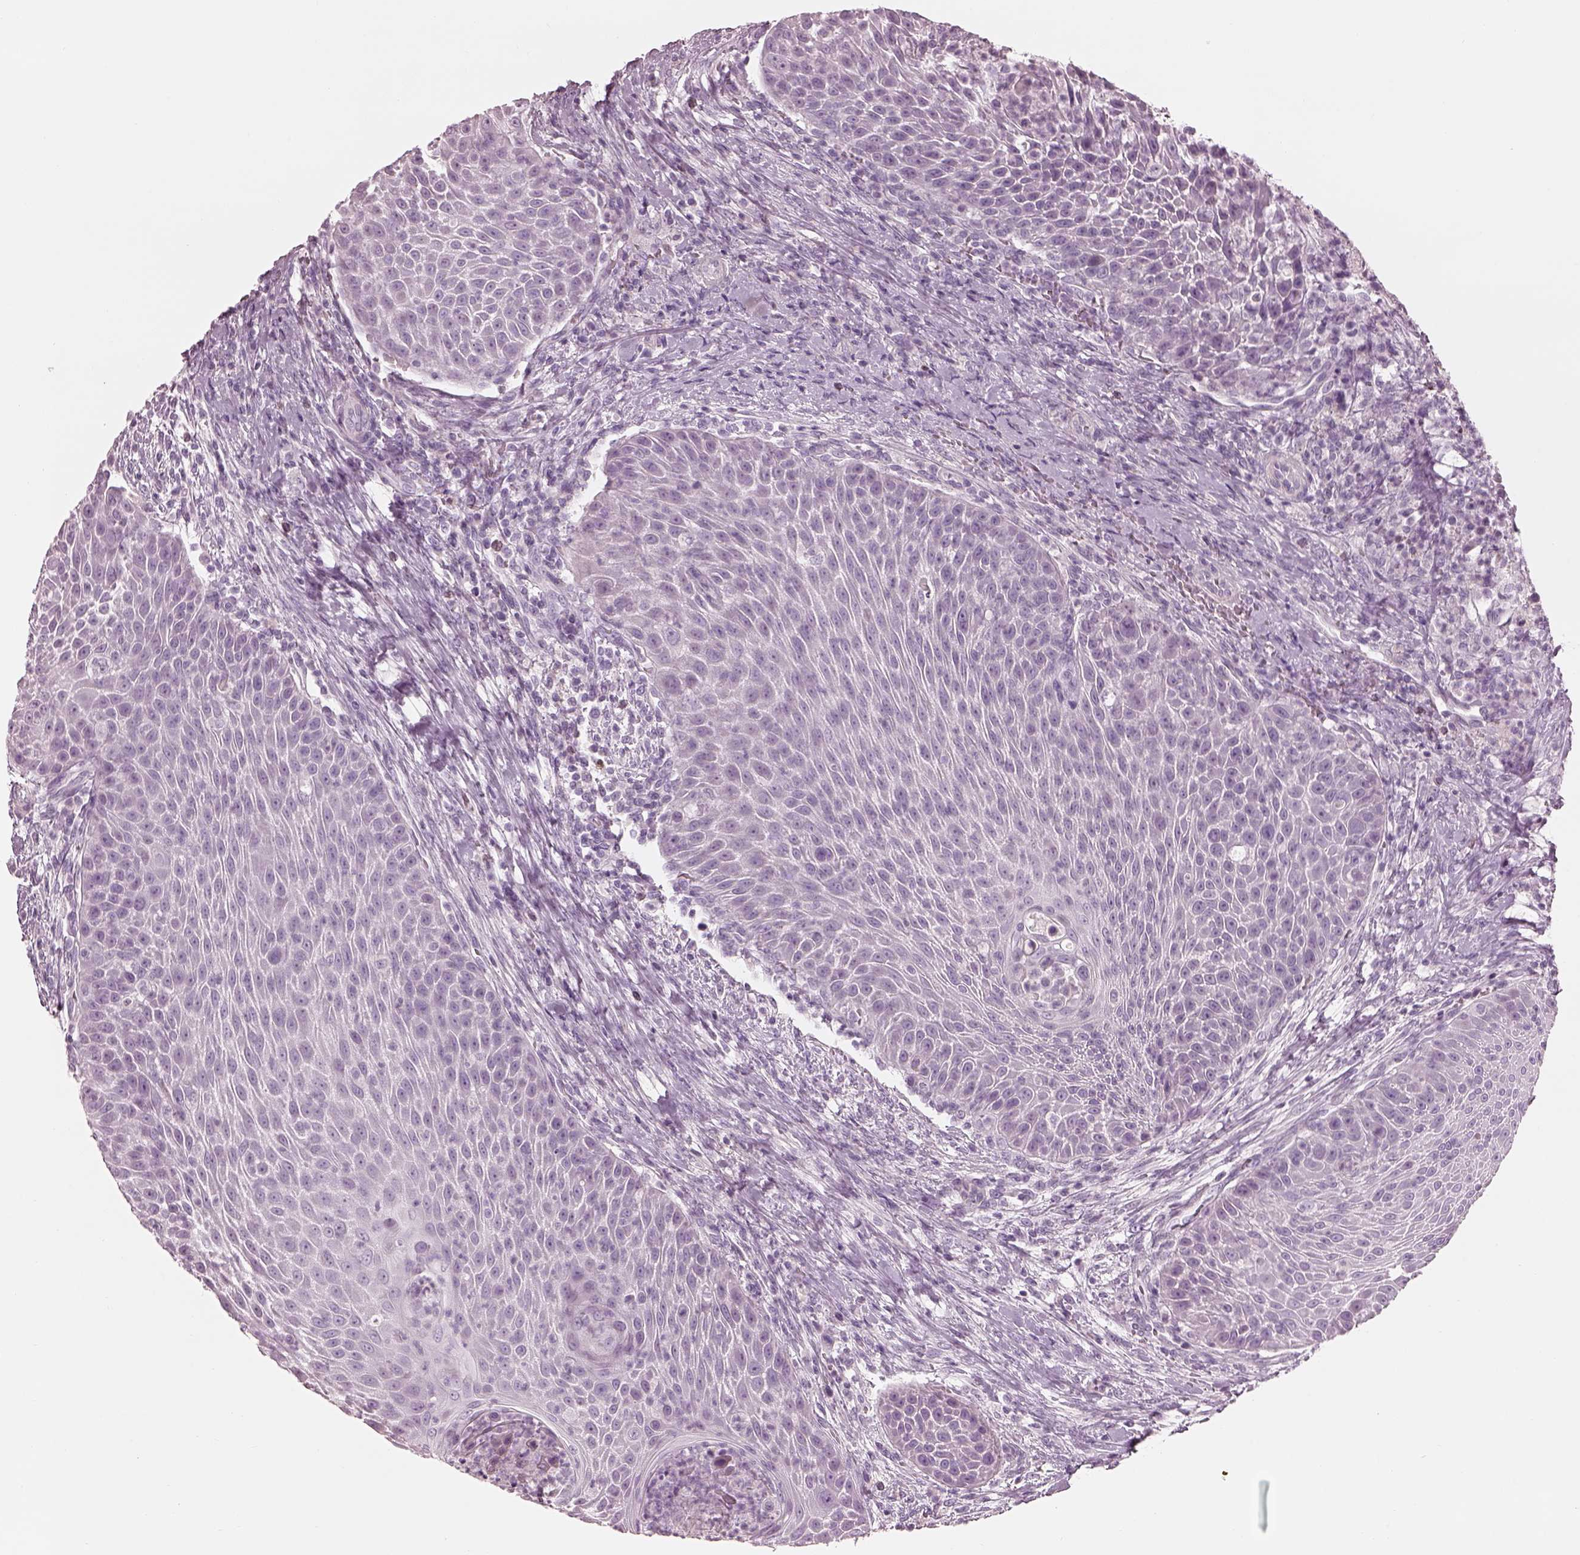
{"staining": {"intensity": "negative", "quantity": "none", "location": "none"}, "tissue": "head and neck cancer", "cell_type": "Tumor cells", "image_type": "cancer", "snomed": [{"axis": "morphology", "description": "Squamous cell carcinoma, NOS"}, {"axis": "topography", "description": "Head-Neck"}], "caption": "DAB (3,3'-diaminobenzidine) immunohistochemical staining of human squamous cell carcinoma (head and neck) demonstrates no significant staining in tumor cells. Brightfield microscopy of IHC stained with DAB (3,3'-diaminobenzidine) (brown) and hematoxylin (blue), captured at high magnification.", "gene": "RSPH9", "patient": {"sex": "male", "age": 69}}